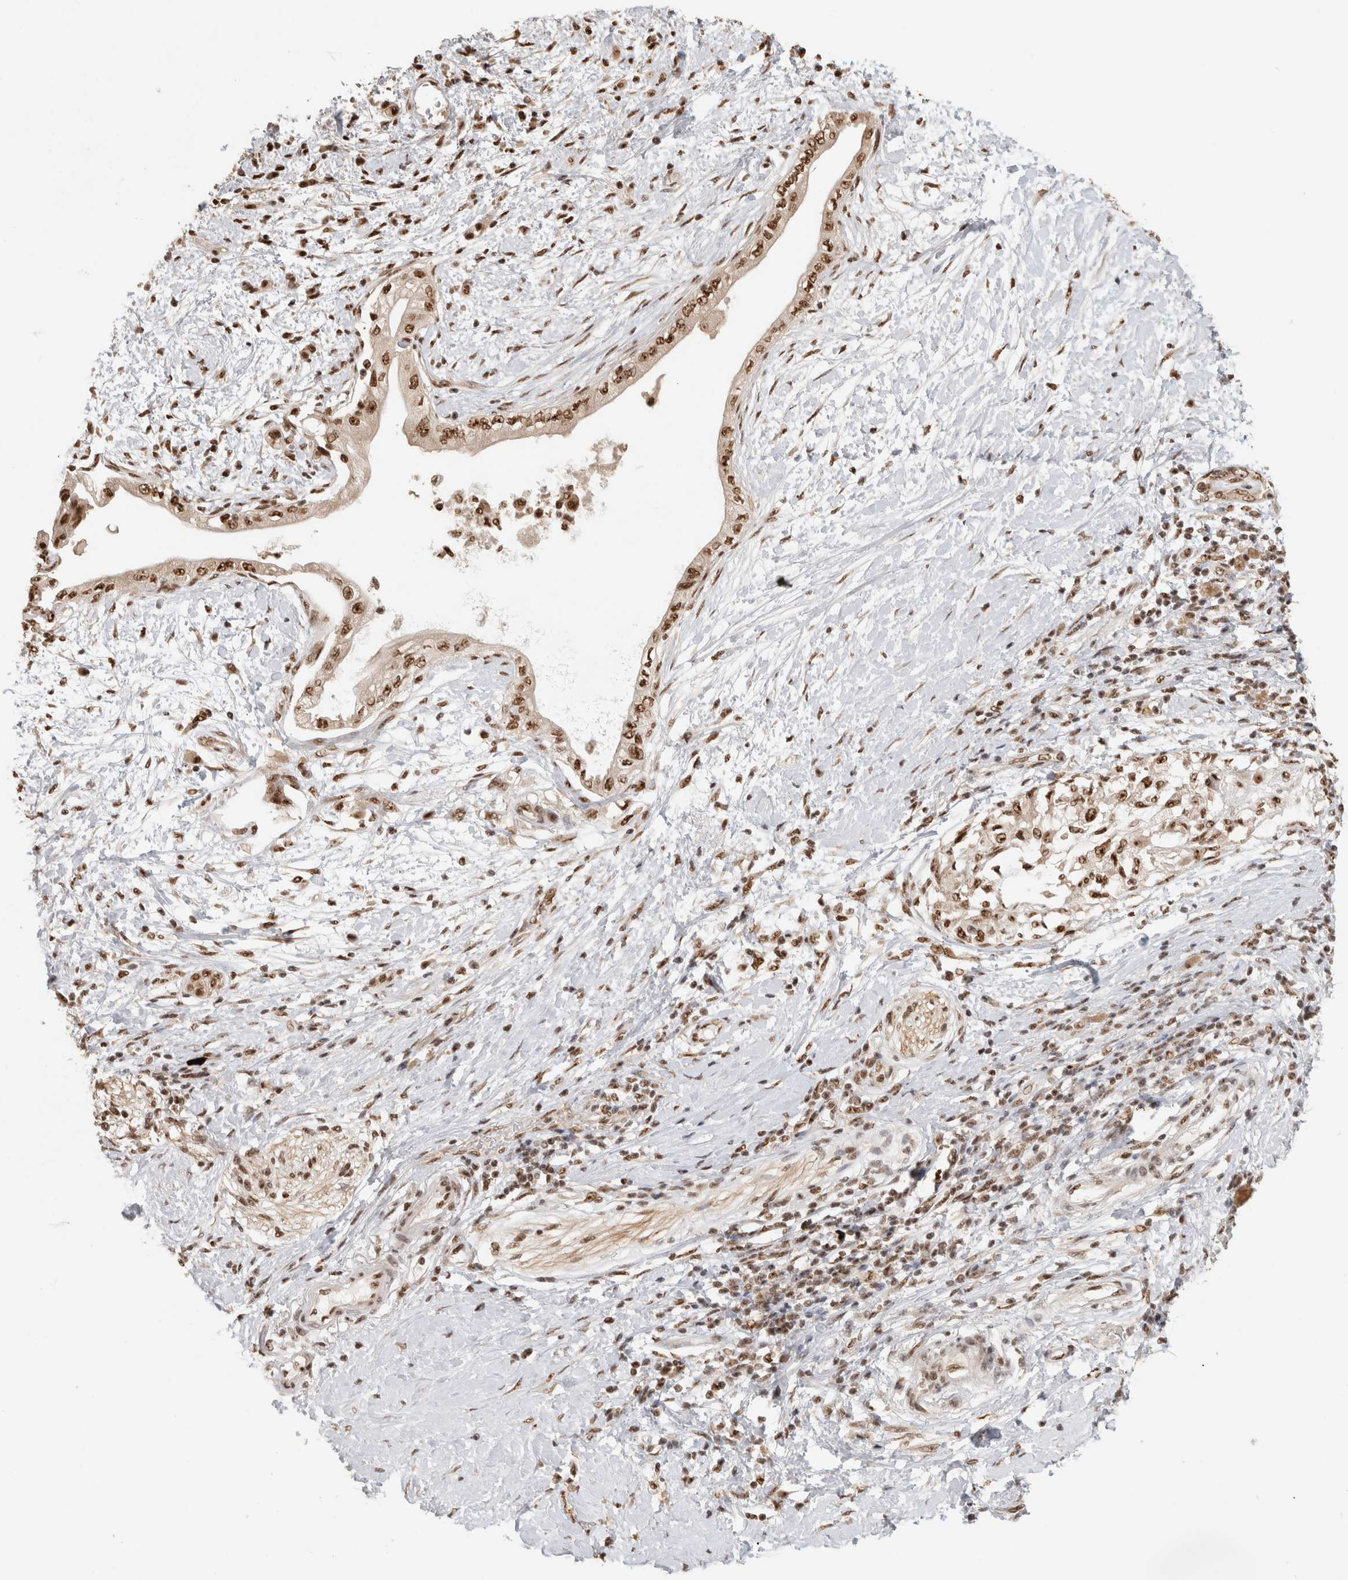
{"staining": {"intensity": "moderate", "quantity": ">75%", "location": "nuclear"}, "tissue": "pancreatic cancer", "cell_type": "Tumor cells", "image_type": "cancer", "snomed": [{"axis": "morphology", "description": "Normal tissue, NOS"}, {"axis": "morphology", "description": "Adenocarcinoma, NOS"}, {"axis": "topography", "description": "Pancreas"}, {"axis": "topography", "description": "Duodenum"}], "caption": "Brown immunohistochemical staining in pancreatic cancer (adenocarcinoma) demonstrates moderate nuclear positivity in about >75% of tumor cells. Using DAB (brown) and hematoxylin (blue) stains, captured at high magnification using brightfield microscopy.", "gene": "EBNA1BP2", "patient": {"sex": "female", "age": 60}}